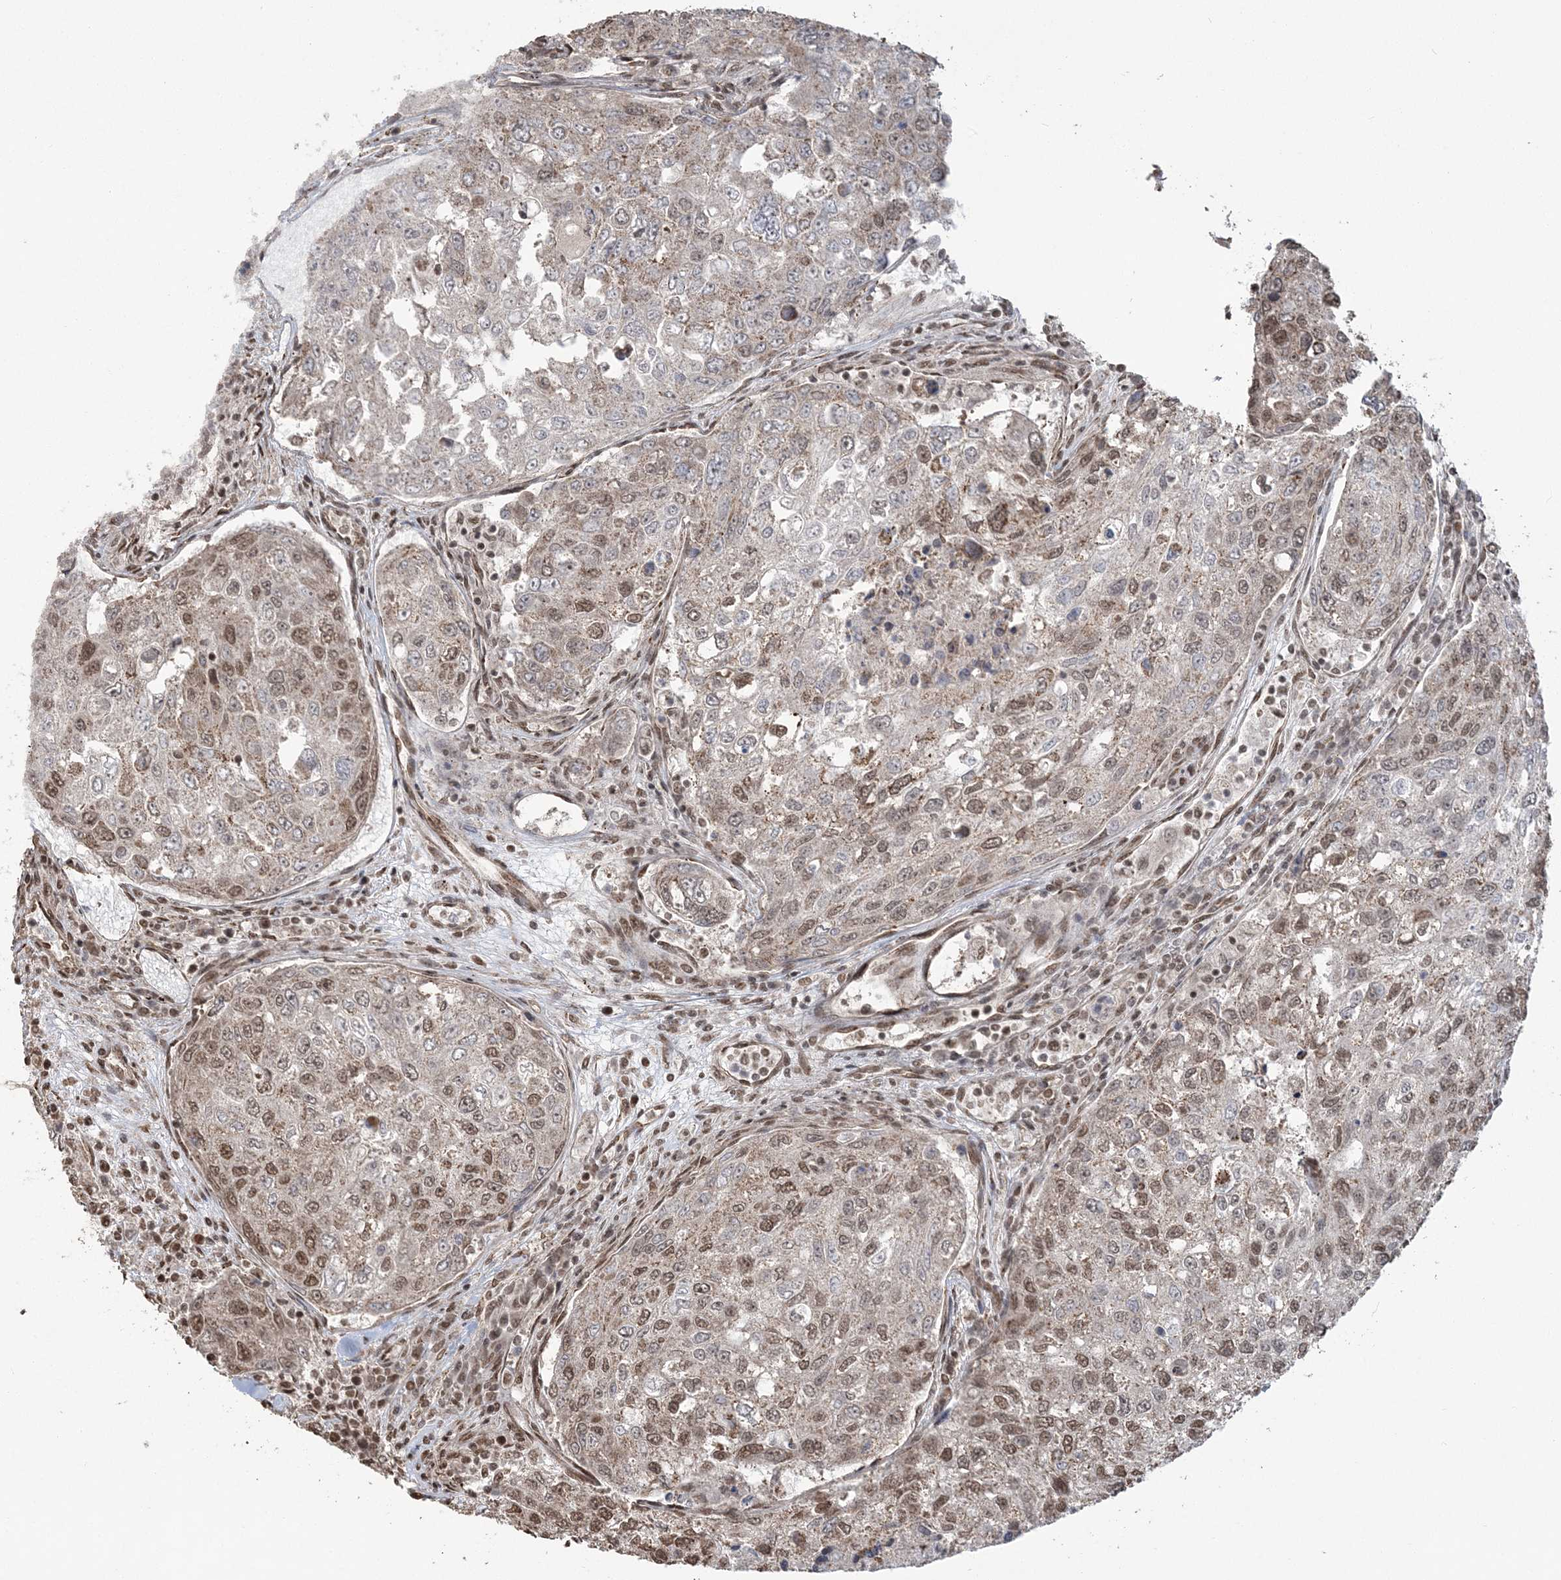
{"staining": {"intensity": "moderate", "quantity": "25%-75%", "location": "nuclear"}, "tissue": "urothelial cancer", "cell_type": "Tumor cells", "image_type": "cancer", "snomed": [{"axis": "morphology", "description": "Urothelial carcinoma, High grade"}, {"axis": "topography", "description": "Lymph node"}, {"axis": "topography", "description": "Urinary bladder"}], "caption": "Moderate nuclear protein expression is appreciated in about 25%-75% of tumor cells in urothelial carcinoma (high-grade). The protein is shown in brown color, while the nuclei are stained blue.", "gene": "ZNF839", "patient": {"sex": "male", "age": 51}}